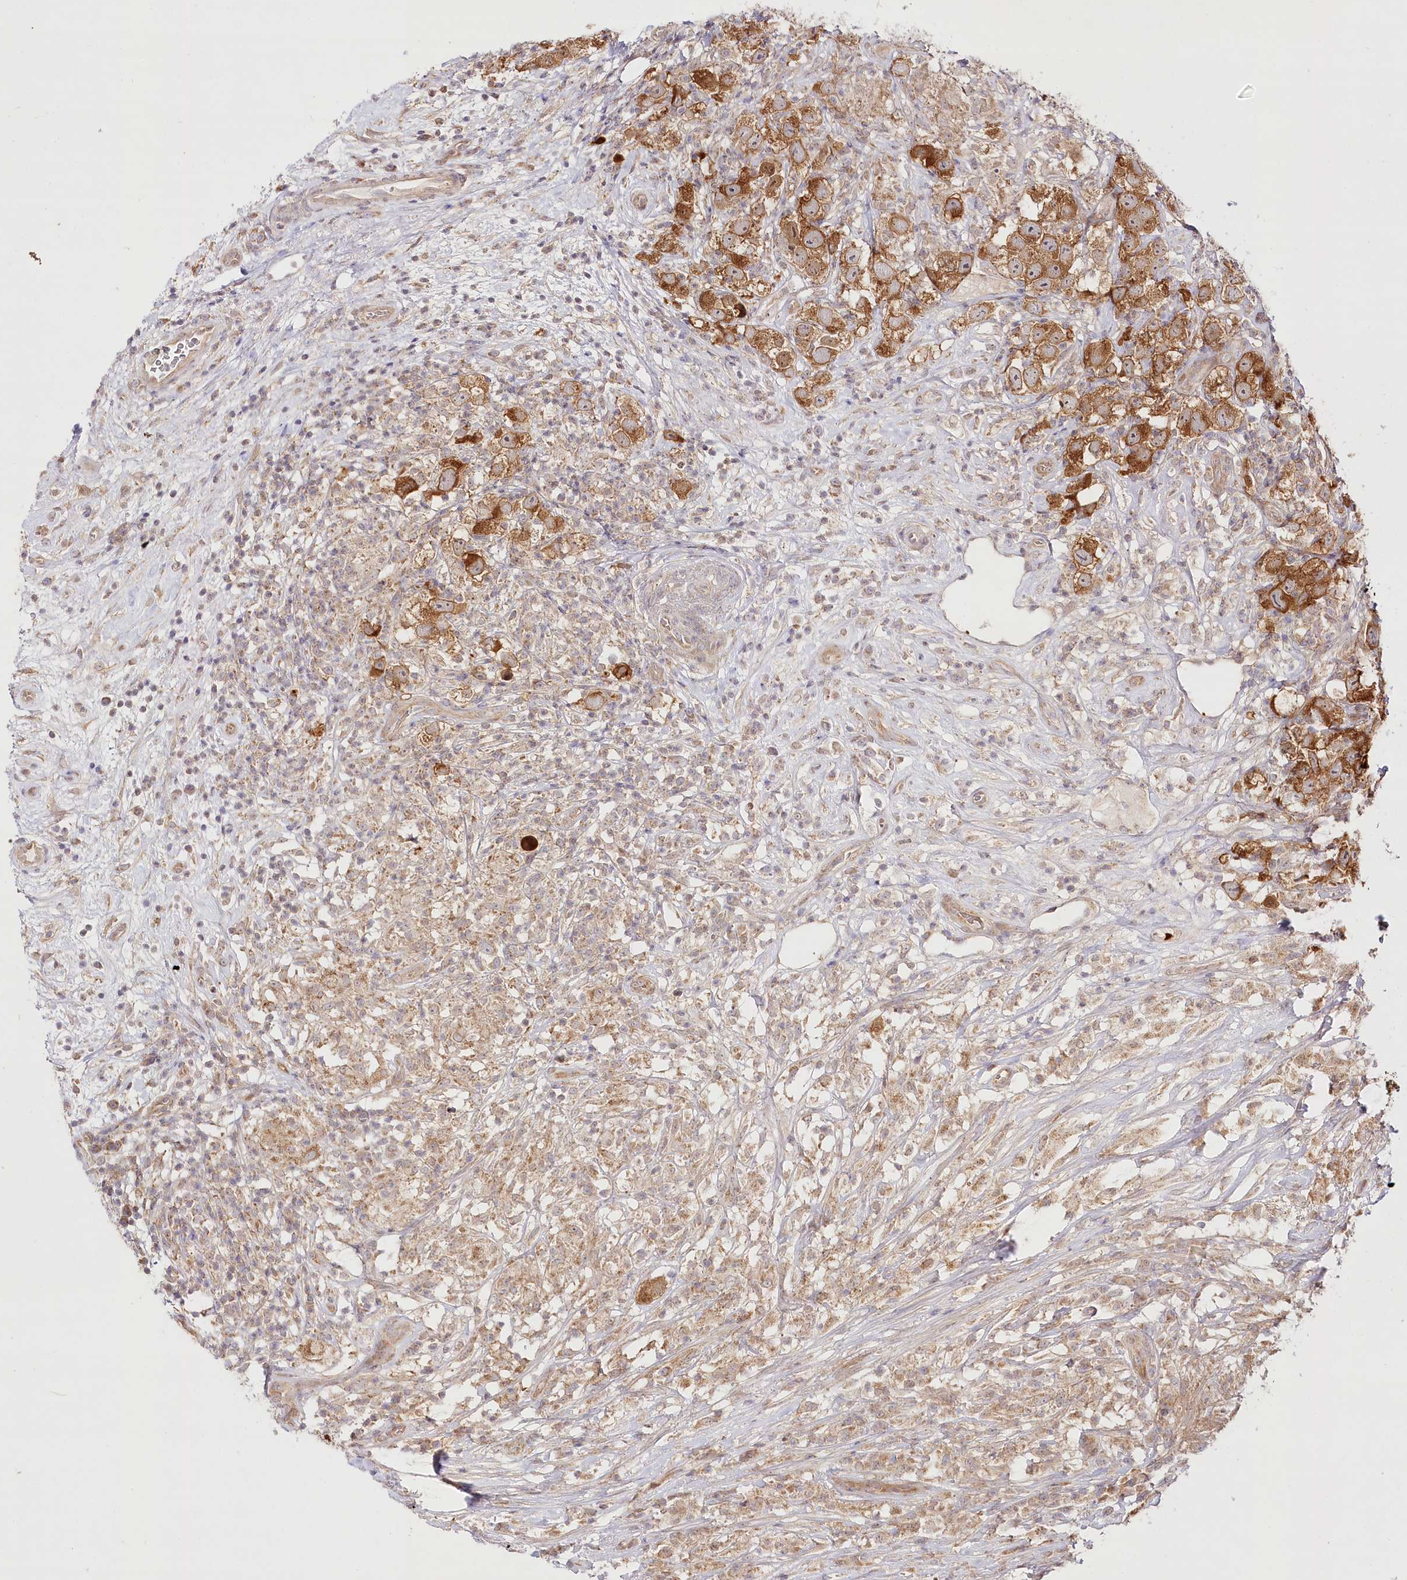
{"staining": {"intensity": "strong", "quantity": ">75%", "location": "cytoplasmic/membranous"}, "tissue": "testis cancer", "cell_type": "Tumor cells", "image_type": "cancer", "snomed": [{"axis": "morphology", "description": "Seminoma, NOS"}, {"axis": "topography", "description": "Testis"}], "caption": "IHC of human testis cancer (seminoma) shows high levels of strong cytoplasmic/membranous positivity in about >75% of tumor cells. Using DAB (brown) and hematoxylin (blue) stains, captured at high magnification using brightfield microscopy.", "gene": "INPP4B", "patient": {"sex": "male", "age": 49}}